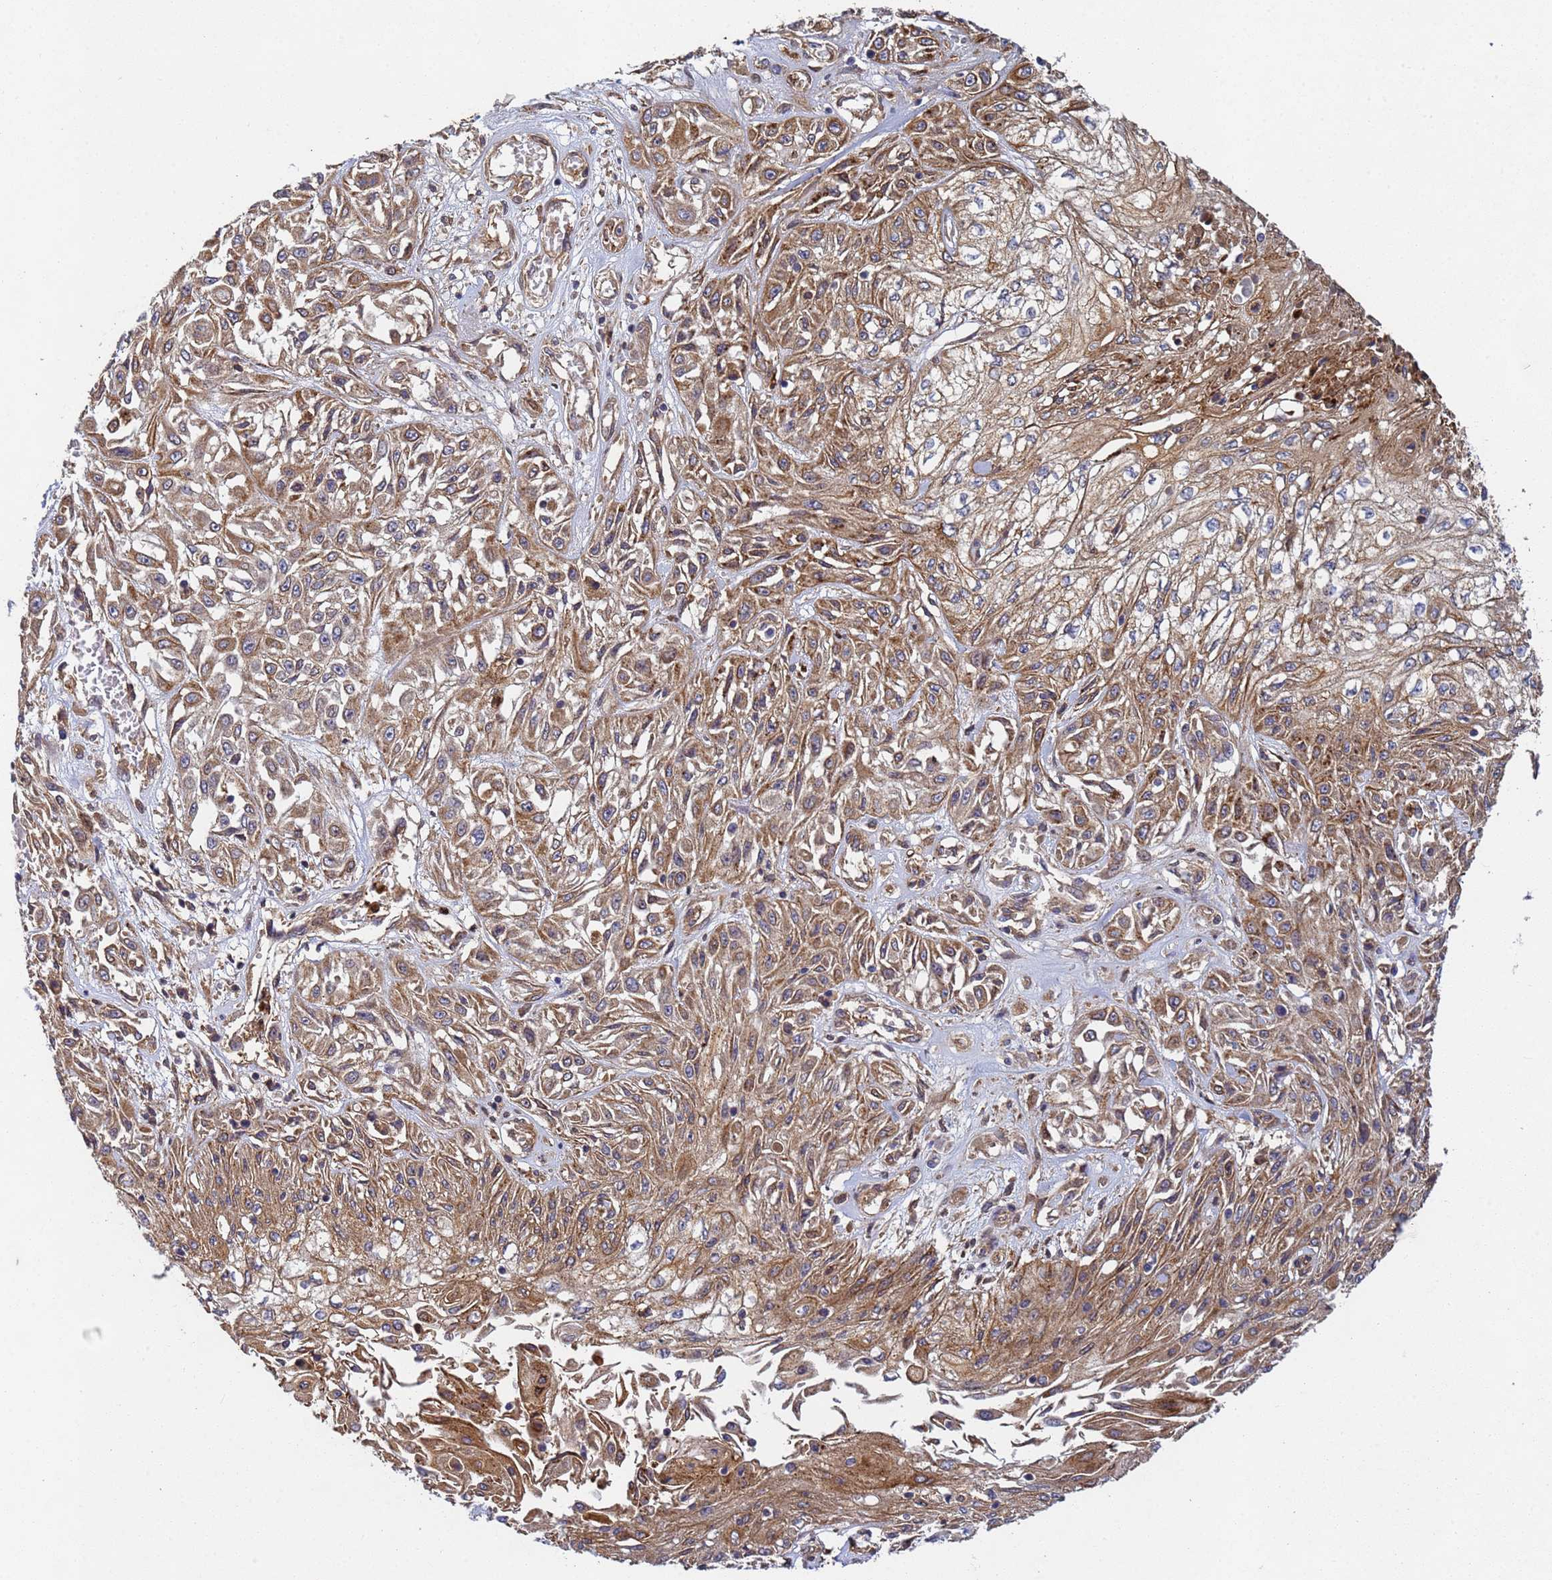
{"staining": {"intensity": "moderate", "quantity": ">75%", "location": "cytoplasmic/membranous"}, "tissue": "skin cancer", "cell_type": "Tumor cells", "image_type": "cancer", "snomed": [{"axis": "morphology", "description": "Squamous cell carcinoma, NOS"}, {"axis": "morphology", "description": "Squamous cell carcinoma, metastatic, NOS"}, {"axis": "topography", "description": "Skin"}, {"axis": "topography", "description": "Lymph node"}], "caption": "Protein expression analysis of squamous cell carcinoma (skin) displays moderate cytoplasmic/membranous positivity in about >75% of tumor cells.", "gene": "C8orf34", "patient": {"sex": "male", "age": 75}}